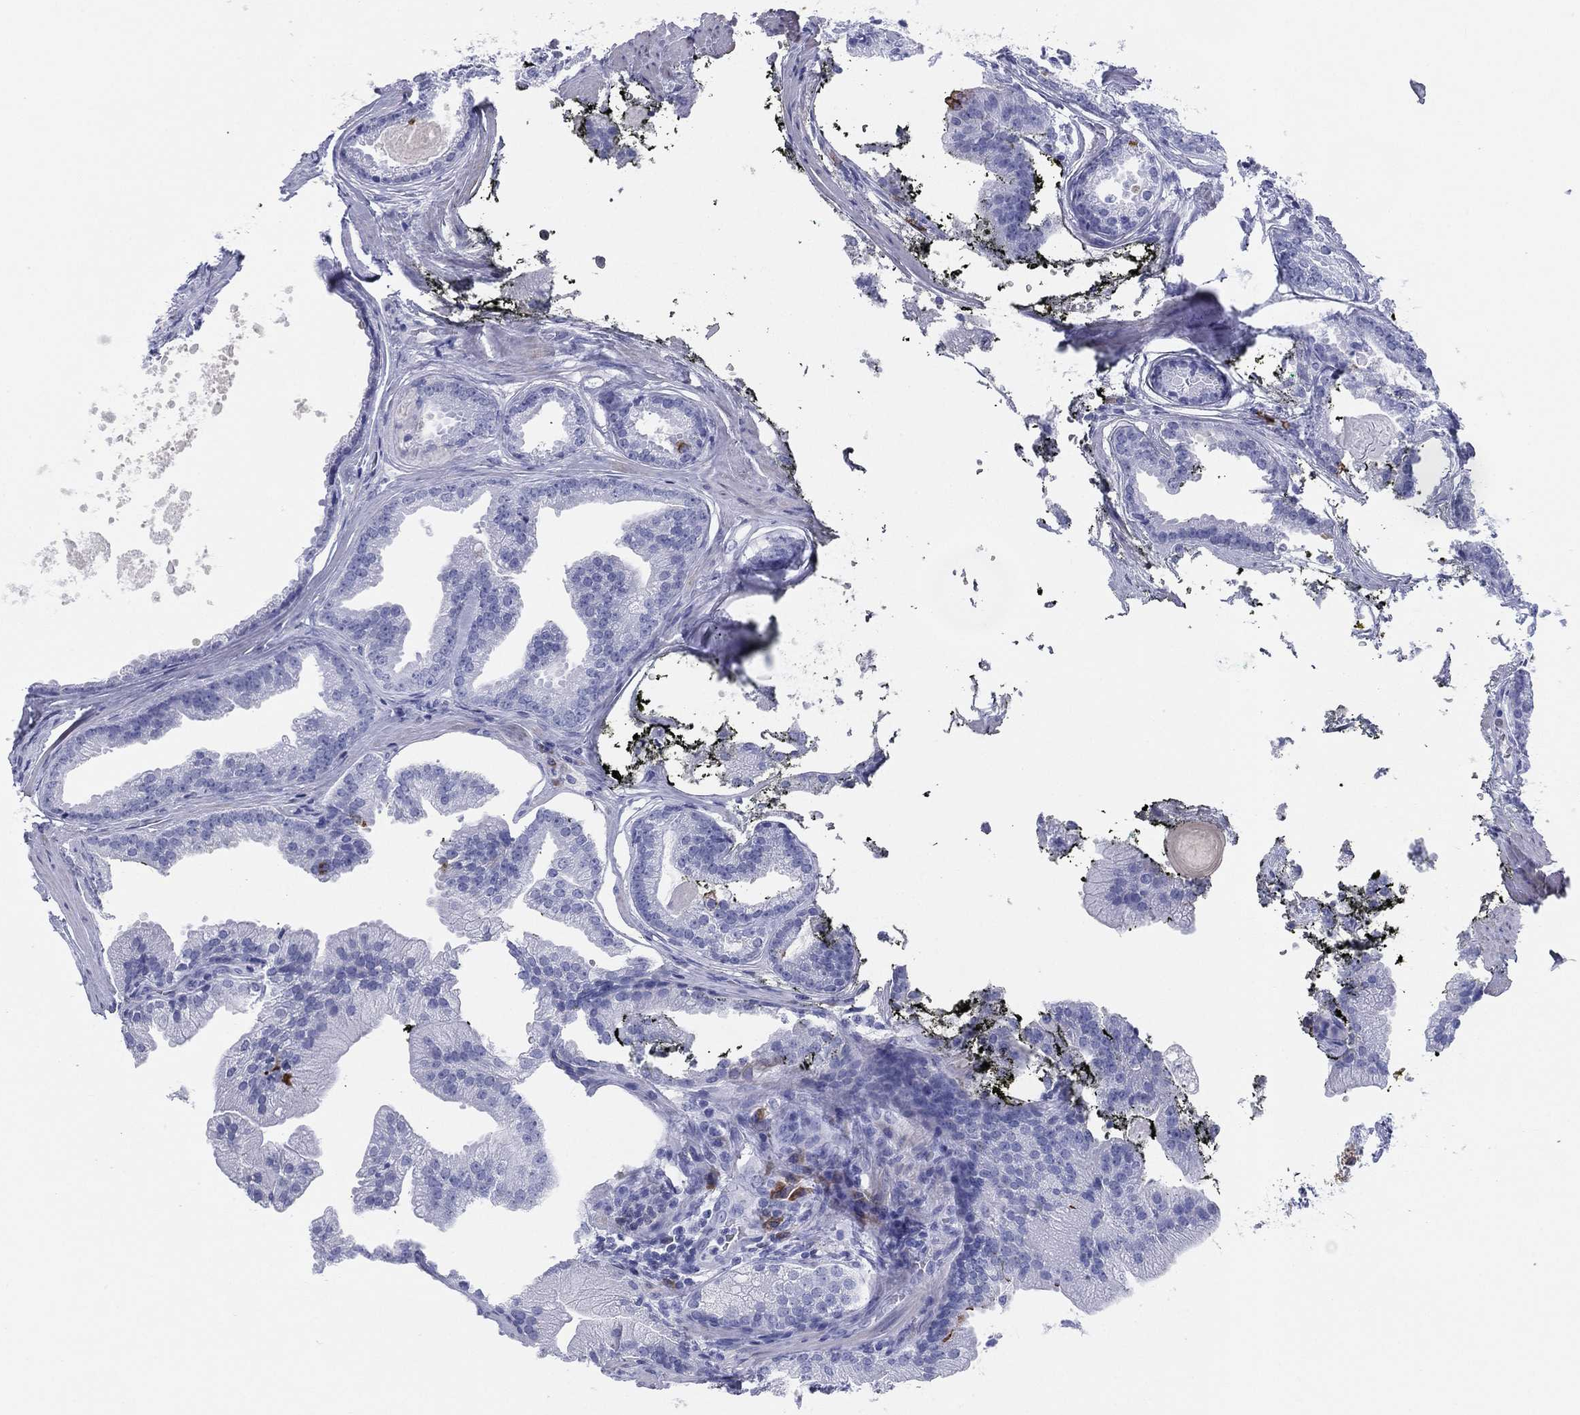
{"staining": {"intensity": "negative", "quantity": "none", "location": "none"}, "tissue": "prostate cancer", "cell_type": "Tumor cells", "image_type": "cancer", "snomed": [{"axis": "morphology", "description": "Adenocarcinoma, NOS"}, {"axis": "morphology", "description": "Adenocarcinoma, High grade"}, {"axis": "topography", "description": "Prostate"}], "caption": "Tumor cells show no significant protein positivity in prostate high-grade adenocarcinoma. The staining was performed using DAB to visualize the protein expression in brown, while the nuclei were stained in blue with hematoxylin (Magnification: 20x).", "gene": "CD79A", "patient": {"sex": "male", "age": 64}}